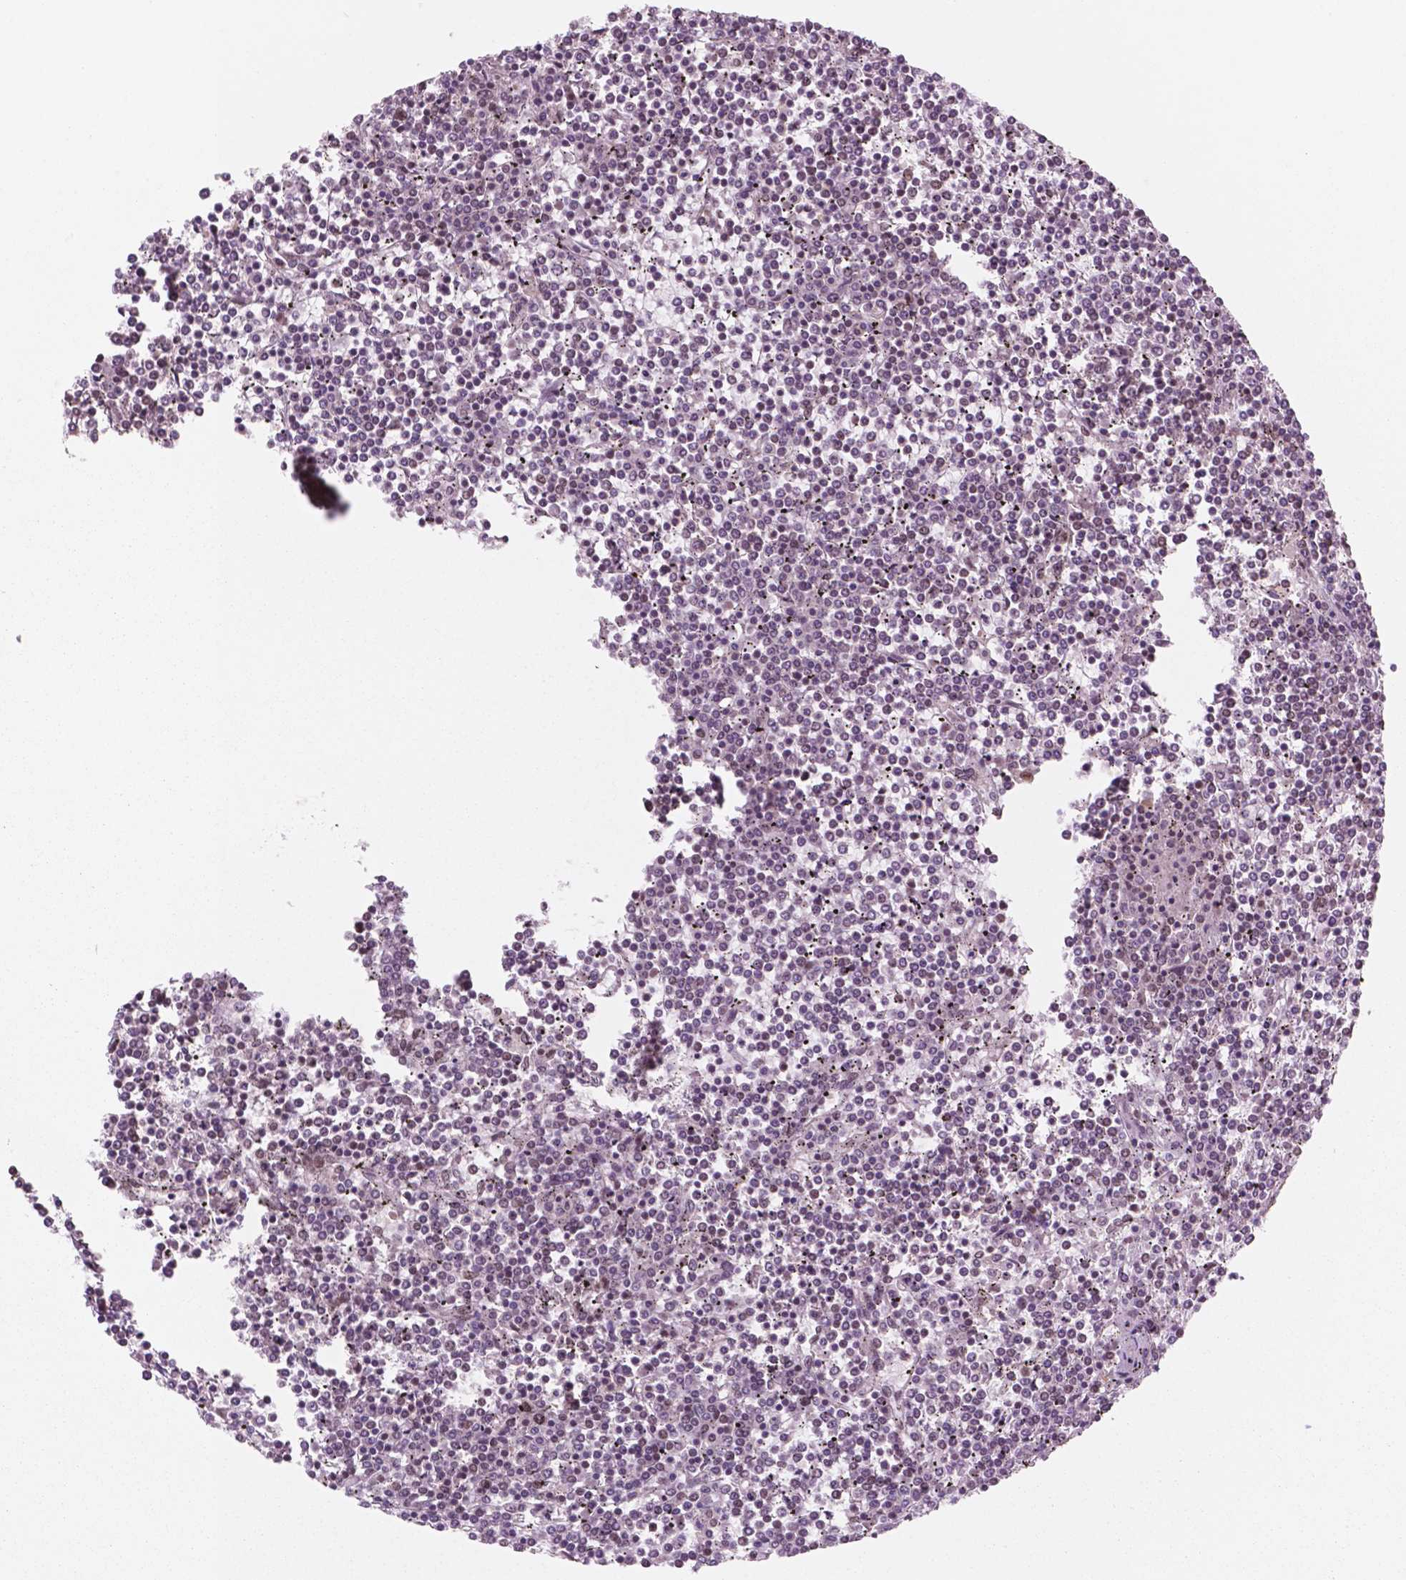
{"staining": {"intensity": "negative", "quantity": "none", "location": "none"}, "tissue": "lymphoma", "cell_type": "Tumor cells", "image_type": "cancer", "snomed": [{"axis": "morphology", "description": "Malignant lymphoma, non-Hodgkin's type, Low grade"}, {"axis": "topography", "description": "Spleen"}], "caption": "High power microscopy photomicrograph of an immunohistochemistry micrograph of low-grade malignant lymphoma, non-Hodgkin's type, revealing no significant positivity in tumor cells.", "gene": "POLR2E", "patient": {"sex": "female", "age": 19}}